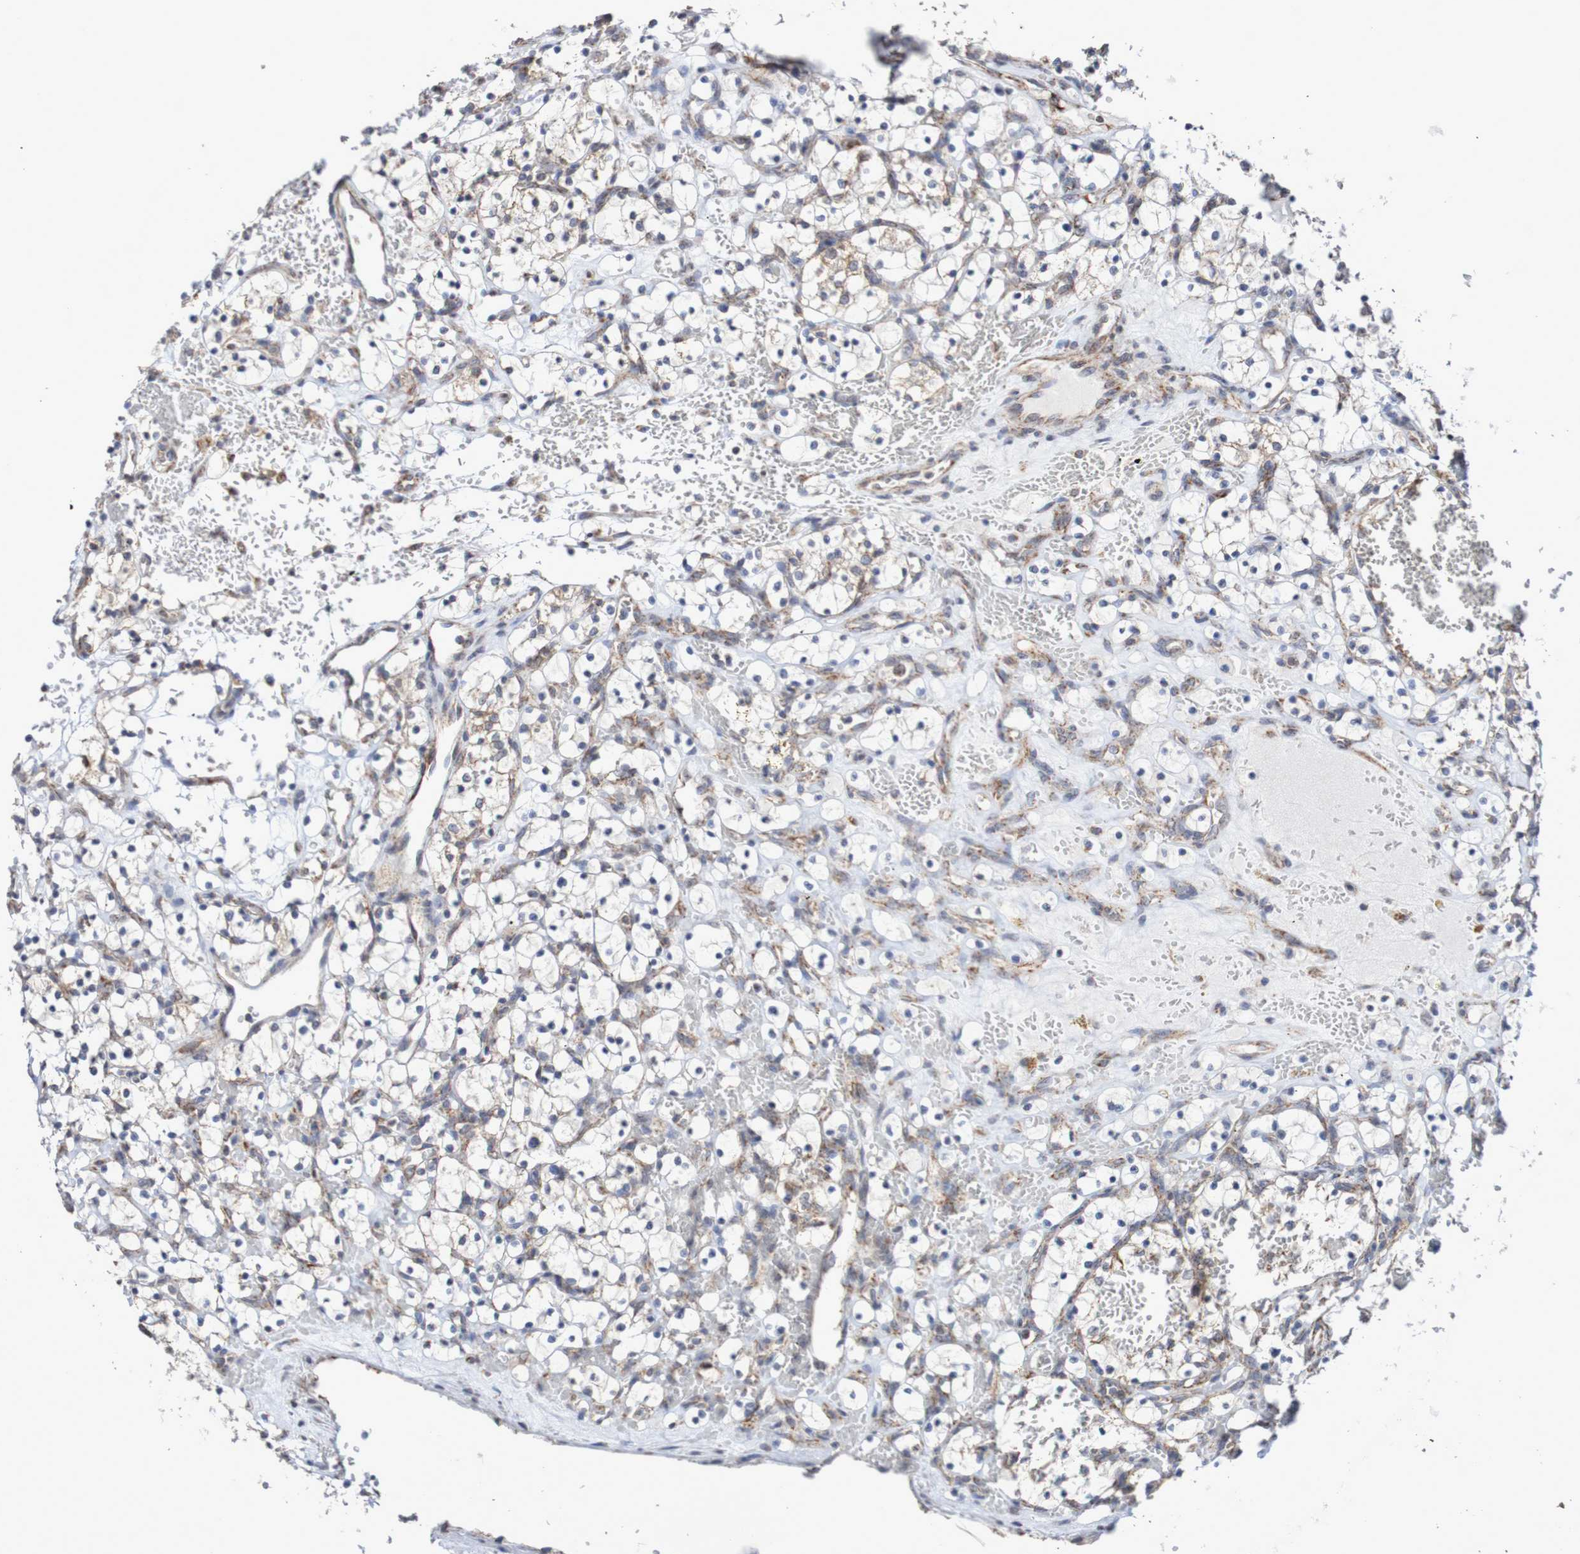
{"staining": {"intensity": "negative", "quantity": "none", "location": "none"}, "tissue": "renal cancer", "cell_type": "Tumor cells", "image_type": "cancer", "snomed": [{"axis": "morphology", "description": "Adenocarcinoma, NOS"}, {"axis": "topography", "description": "Kidney"}], "caption": "Immunohistochemical staining of renal cancer reveals no significant positivity in tumor cells.", "gene": "DVL1", "patient": {"sex": "female", "age": 69}}